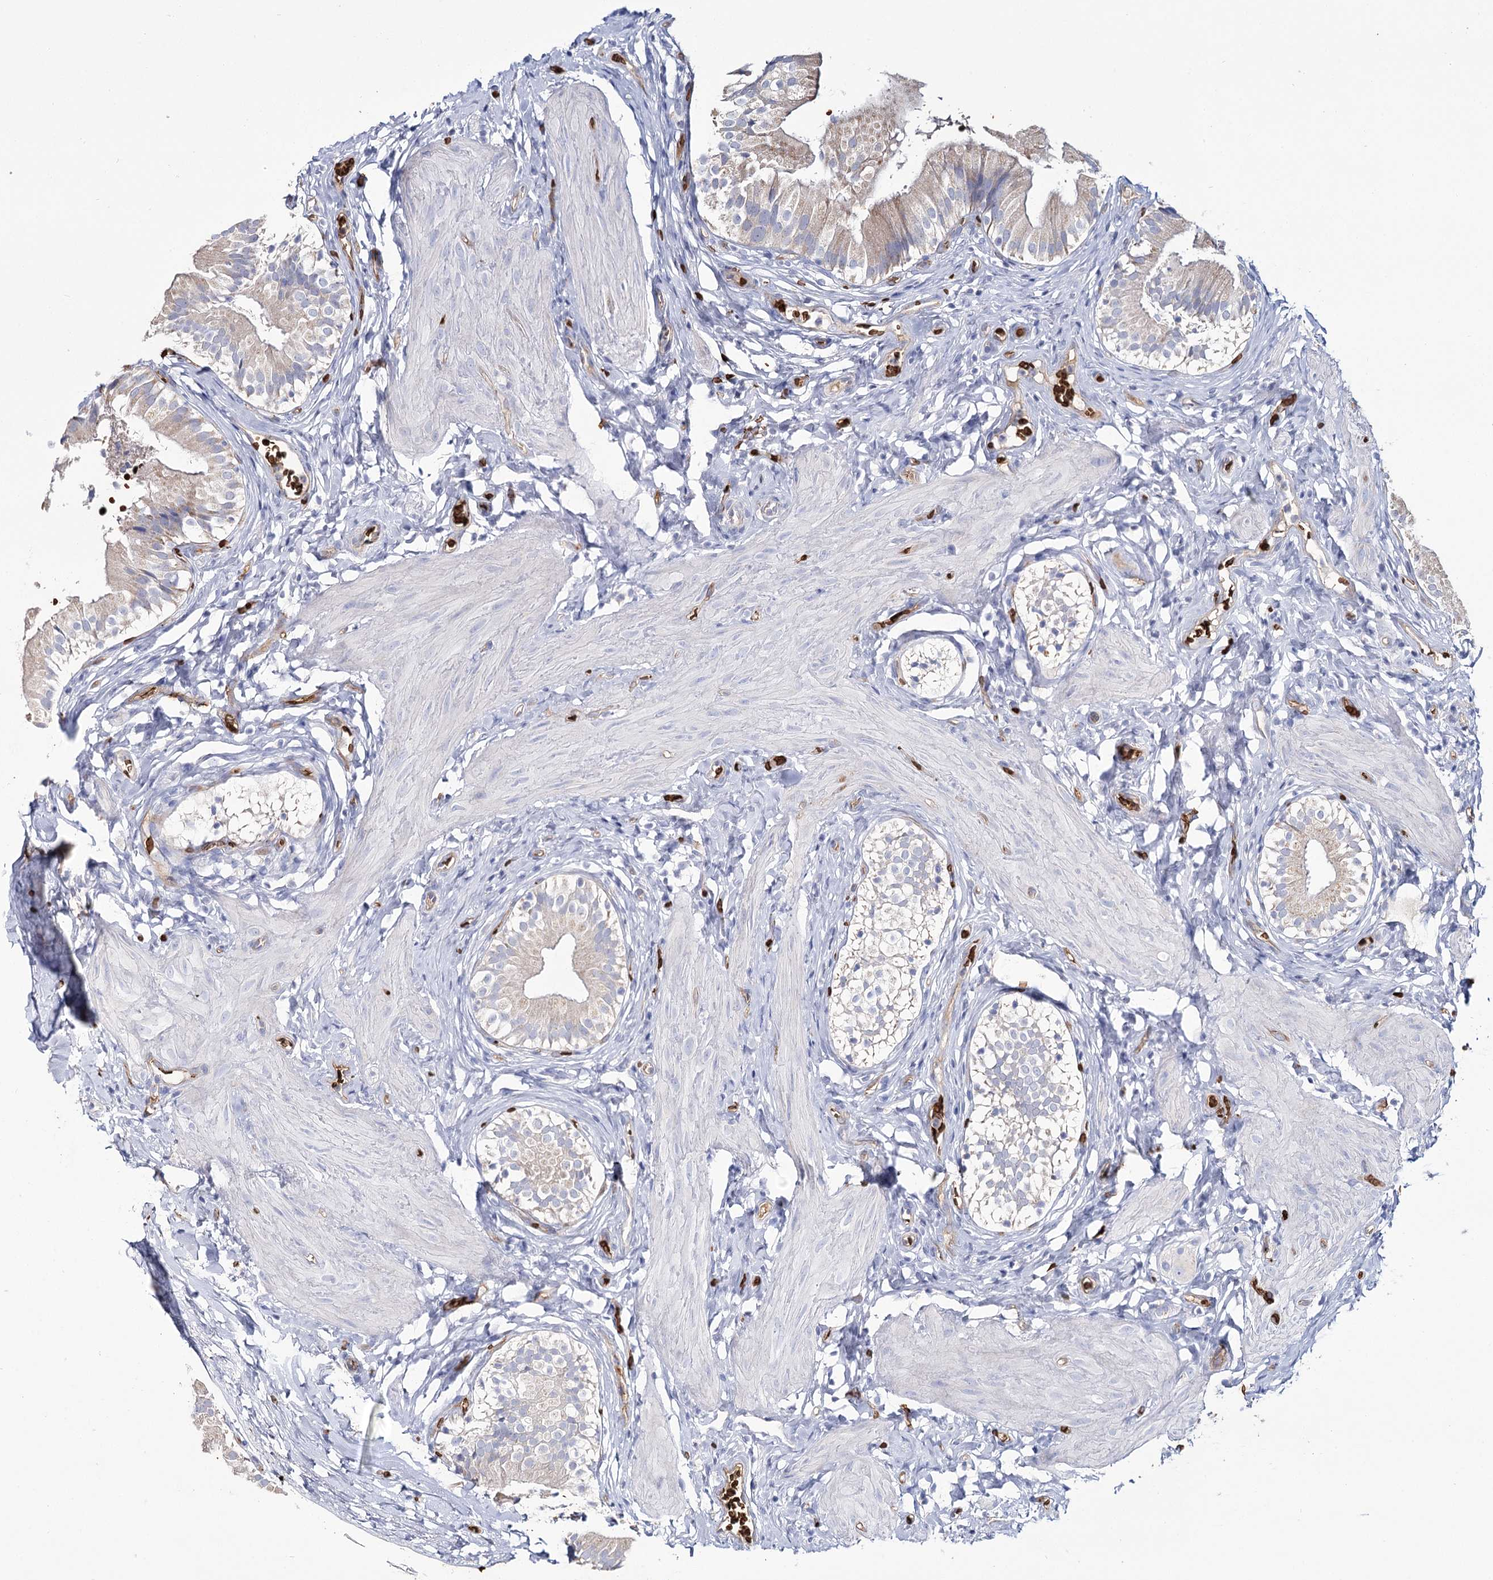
{"staining": {"intensity": "weak", "quantity": "<25%", "location": "cytoplasmic/membranous"}, "tissue": "gallbladder", "cell_type": "Glandular cells", "image_type": "normal", "snomed": [{"axis": "morphology", "description": "Normal tissue, NOS"}, {"axis": "topography", "description": "Gallbladder"}], "caption": "Immunohistochemistry histopathology image of unremarkable gallbladder: human gallbladder stained with DAB displays no significant protein positivity in glandular cells.", "gene": "GBF1", "patient": {"sex": "female", "age": 47}}